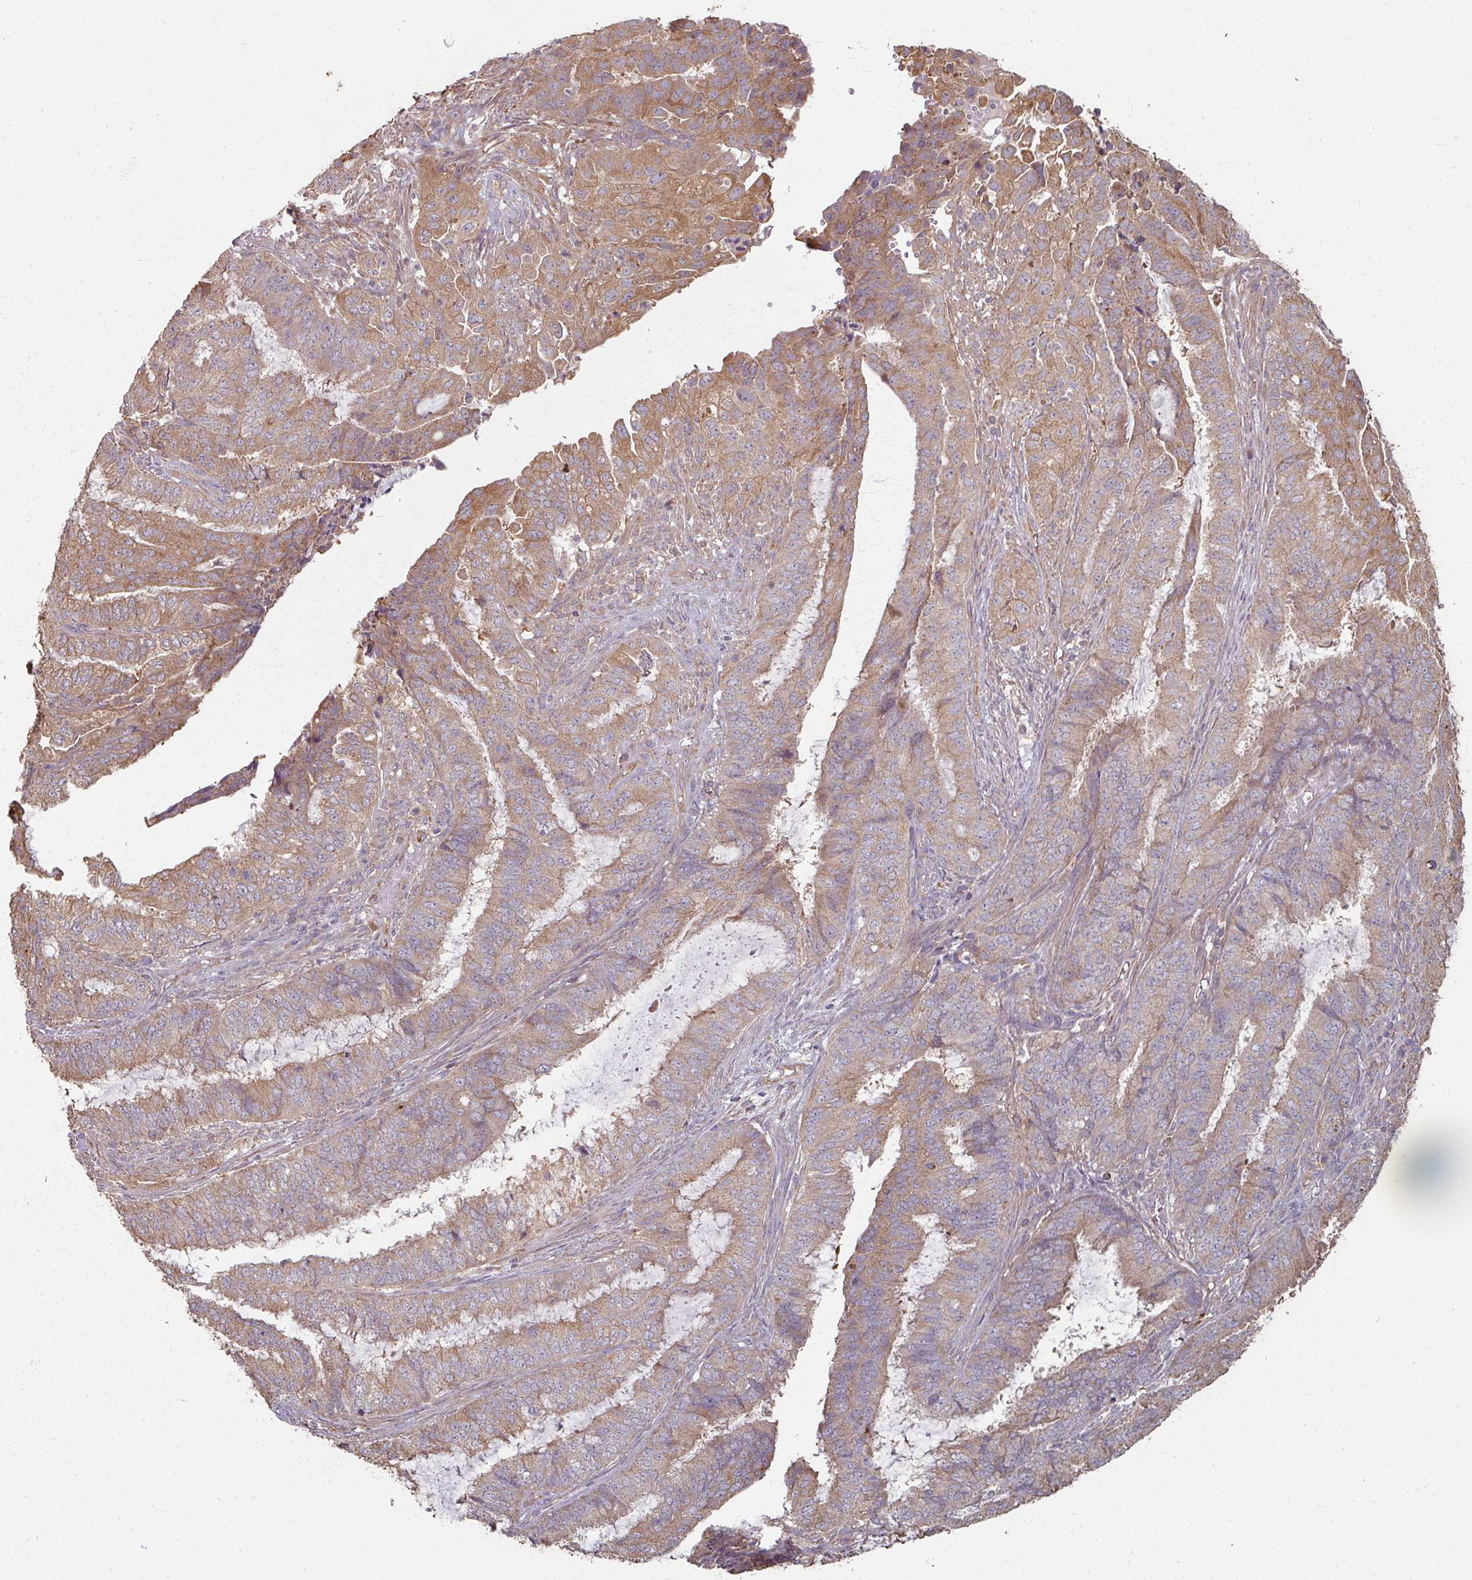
{"staining": {"intensity": "moderate", "quantity": "25%-75%", "location": "cytoplasmic/membranous"}, "tissue": "endometrial cancer", "cell_type": "Tumor cells", "image_type": "cancer", "snomed": [{"axis": "morphology", "description": "Adenocarcinoma, NOS"}, {"axis": "topography", "description": "Endometrium"}], "caption": "This is a histology image of IHC staining of endometrial adenocarcinoma, which shows moderate staining in the cytoplasmic/membranous of tumor cells.", "gene": "CCDC68", "patient": {"sex": "female", "age": 51}}